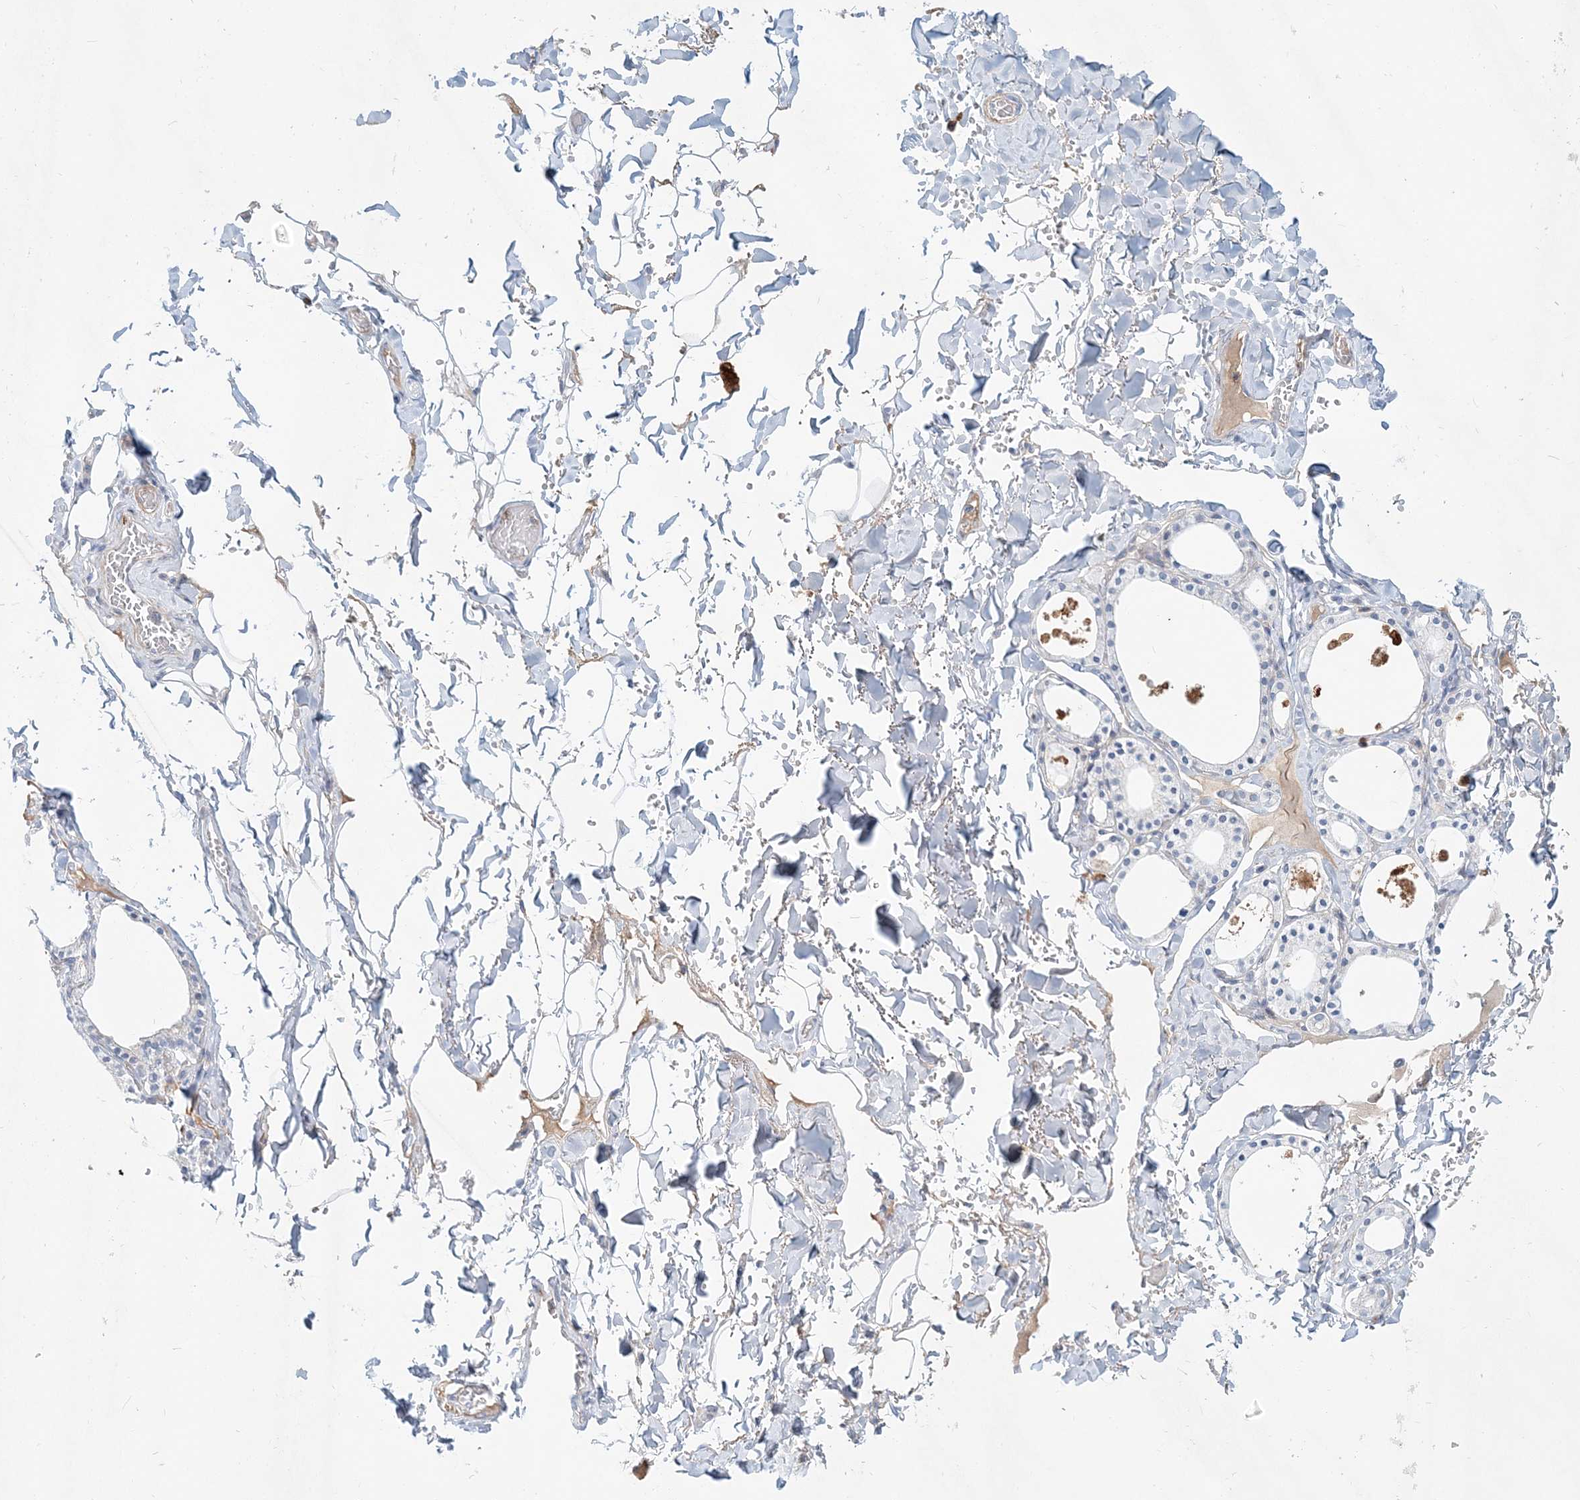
{"staining": {"intensity": "negative", "quantity": "none", "location": "none"}, "tissue": "thyroid gland", "cell_type": "Glandular cells", "image_type": "normal", "snomed": [{"axis": "morphology", "description": "Normal tissue, NOS"}, {"axis": "topography", "description": "Thyroid gland"}], "caption": "The micrograph exhibits no significant staining in glandular cells of thyroid gland.", "gene": "DNAH5", "patient": {"sex": "male", "age": 56}}